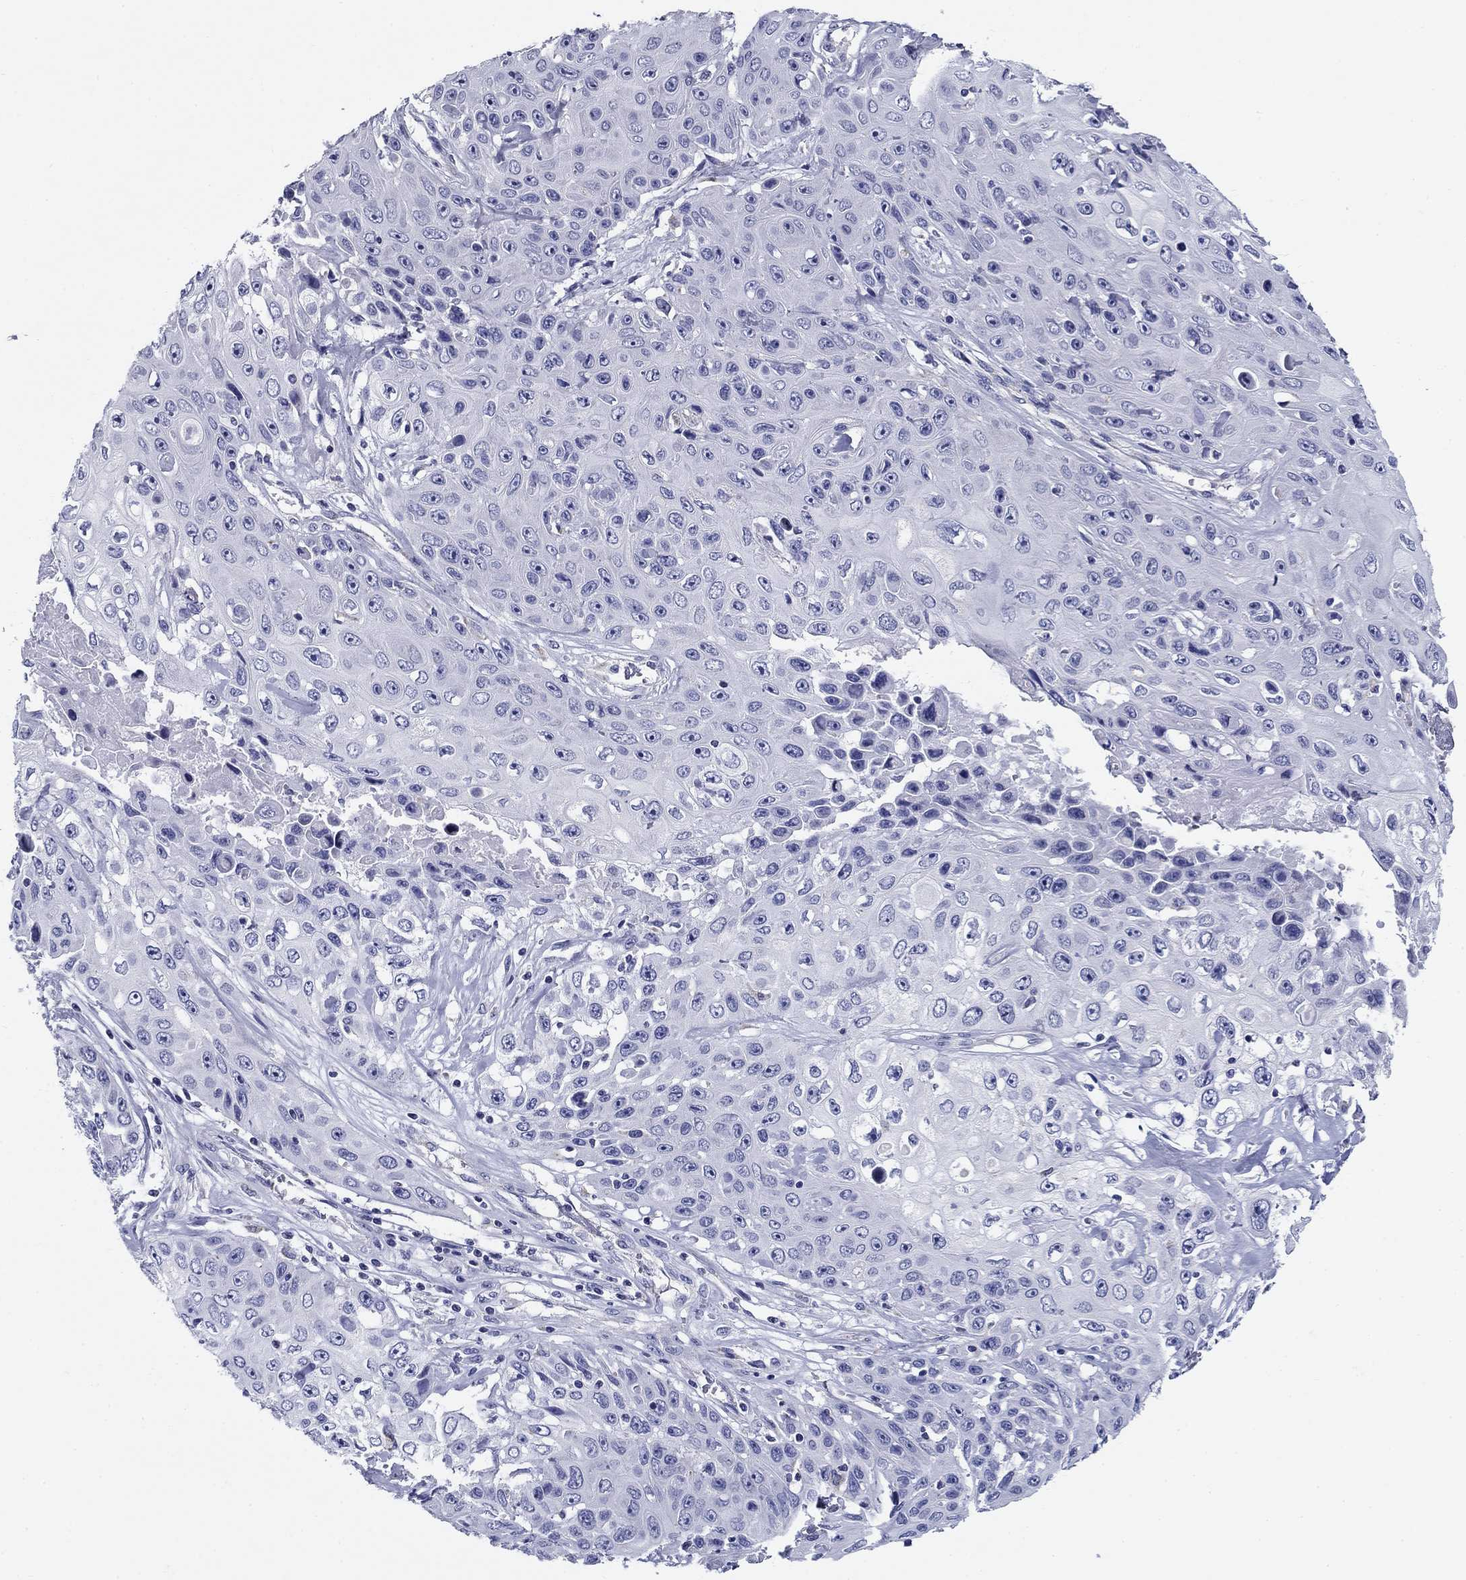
{"staining": {"intensity": "negative", "quantity": "none", "location": "none"}, "tissue": "skin cancer", "cell_type": "Tumor cells", "image_type": "cancer", "snomed": [{"axis": "morphology", "description": "Squamous cell carcinoma, NOS"}, {"axis": "topography", "description": "Skin"}], "caption": "Human skin cancer stained for a protein using immunohistochemistry displays no positivity in tumor cells.", "gene": "UPB1", "patient": {"sex": "male", "age": 82}}